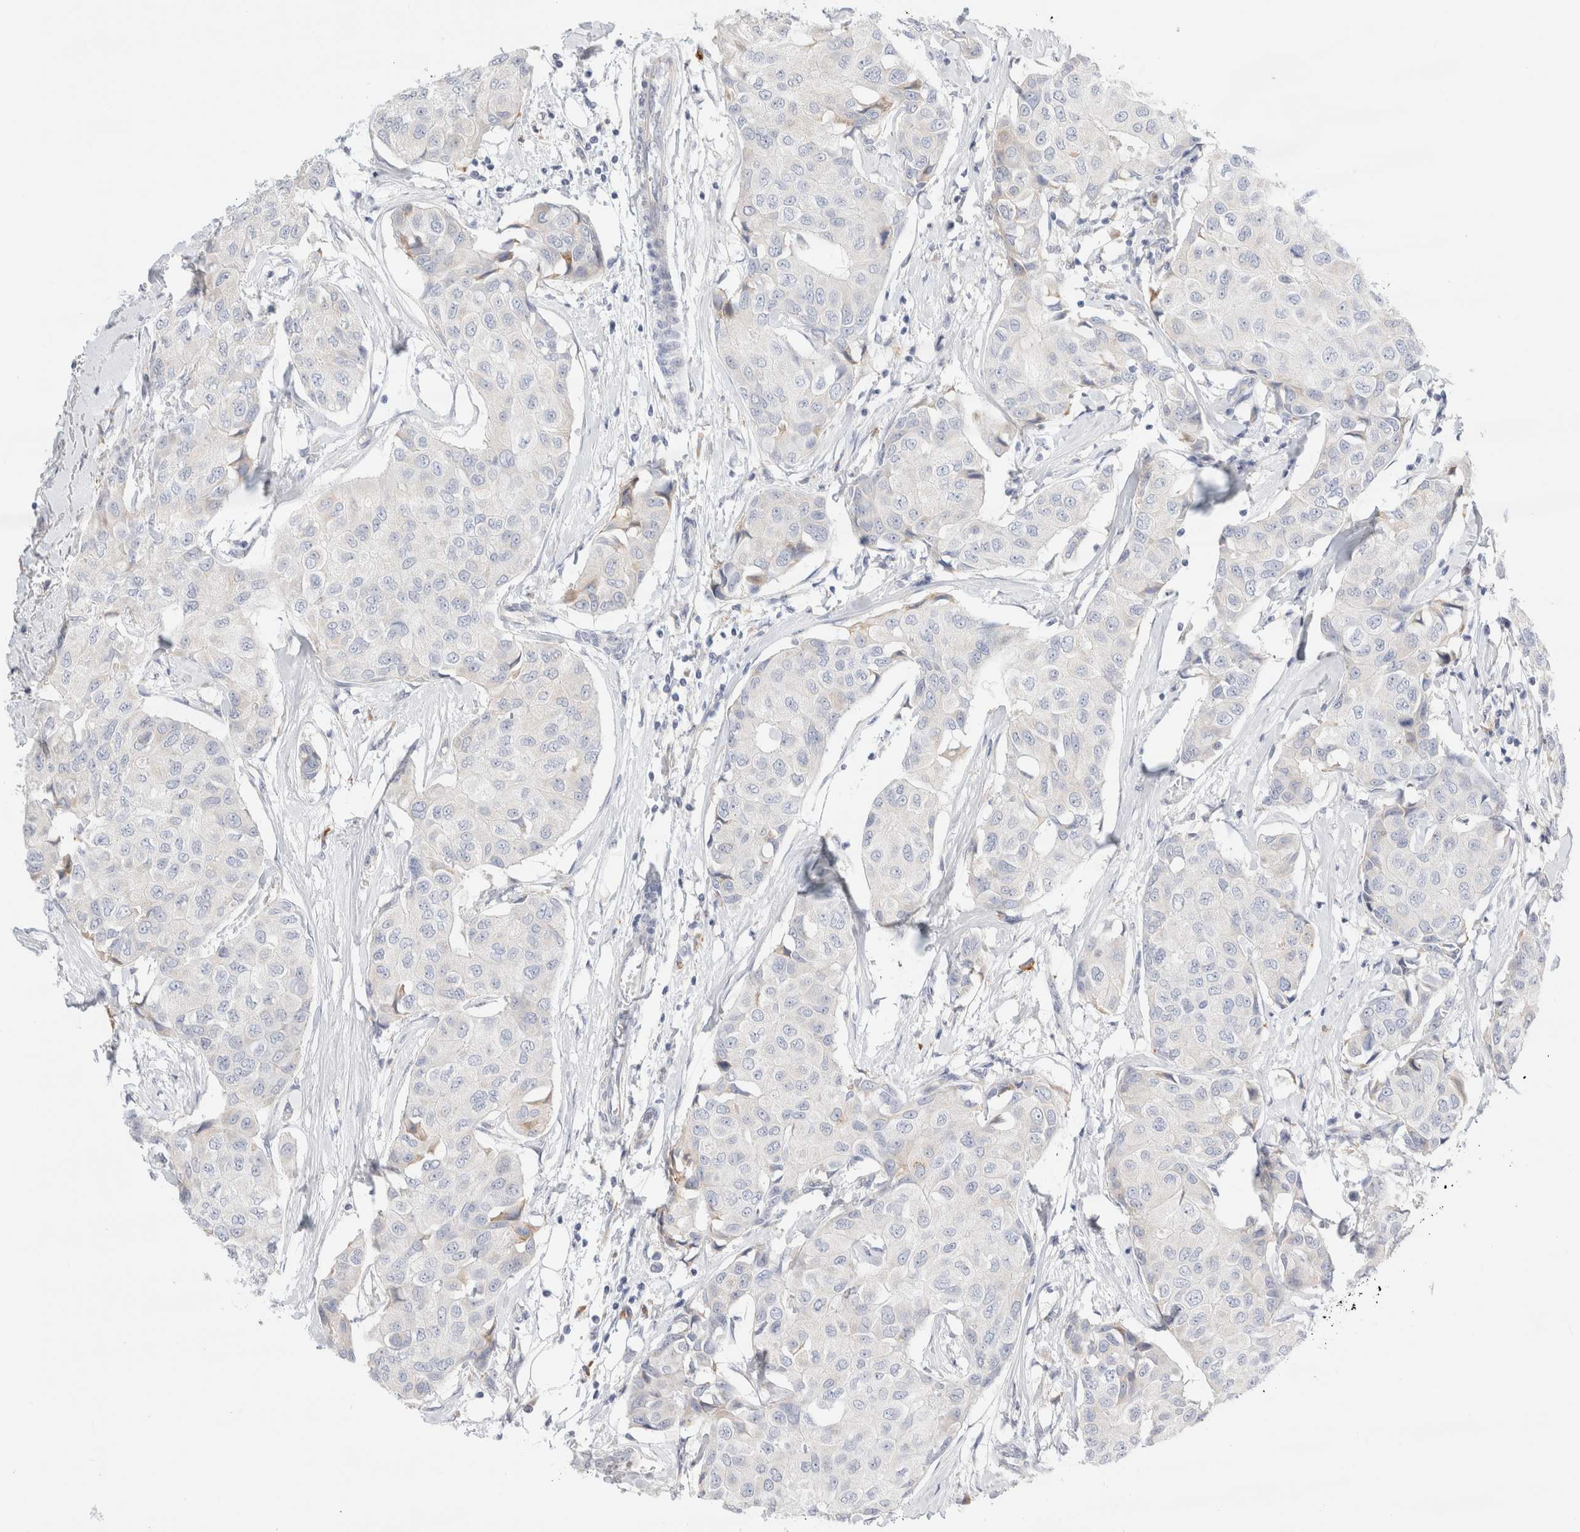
{"staining": {"intensity": "negative", "quantity": "none", "location": "none"}, "tissue": "breast cancer", "cell_type": "Tumor cells", "image_type": "cancer", "snomed": [{"axis": "morphology", "description": "Duct carcinoma"}, {"axis": "topography", "description": "Breast"}], "caption": "There is no significant positivity in tumor cells of breast cancer.", "gene": "CSK", "patient": {"sex": "female", "age": 80}}